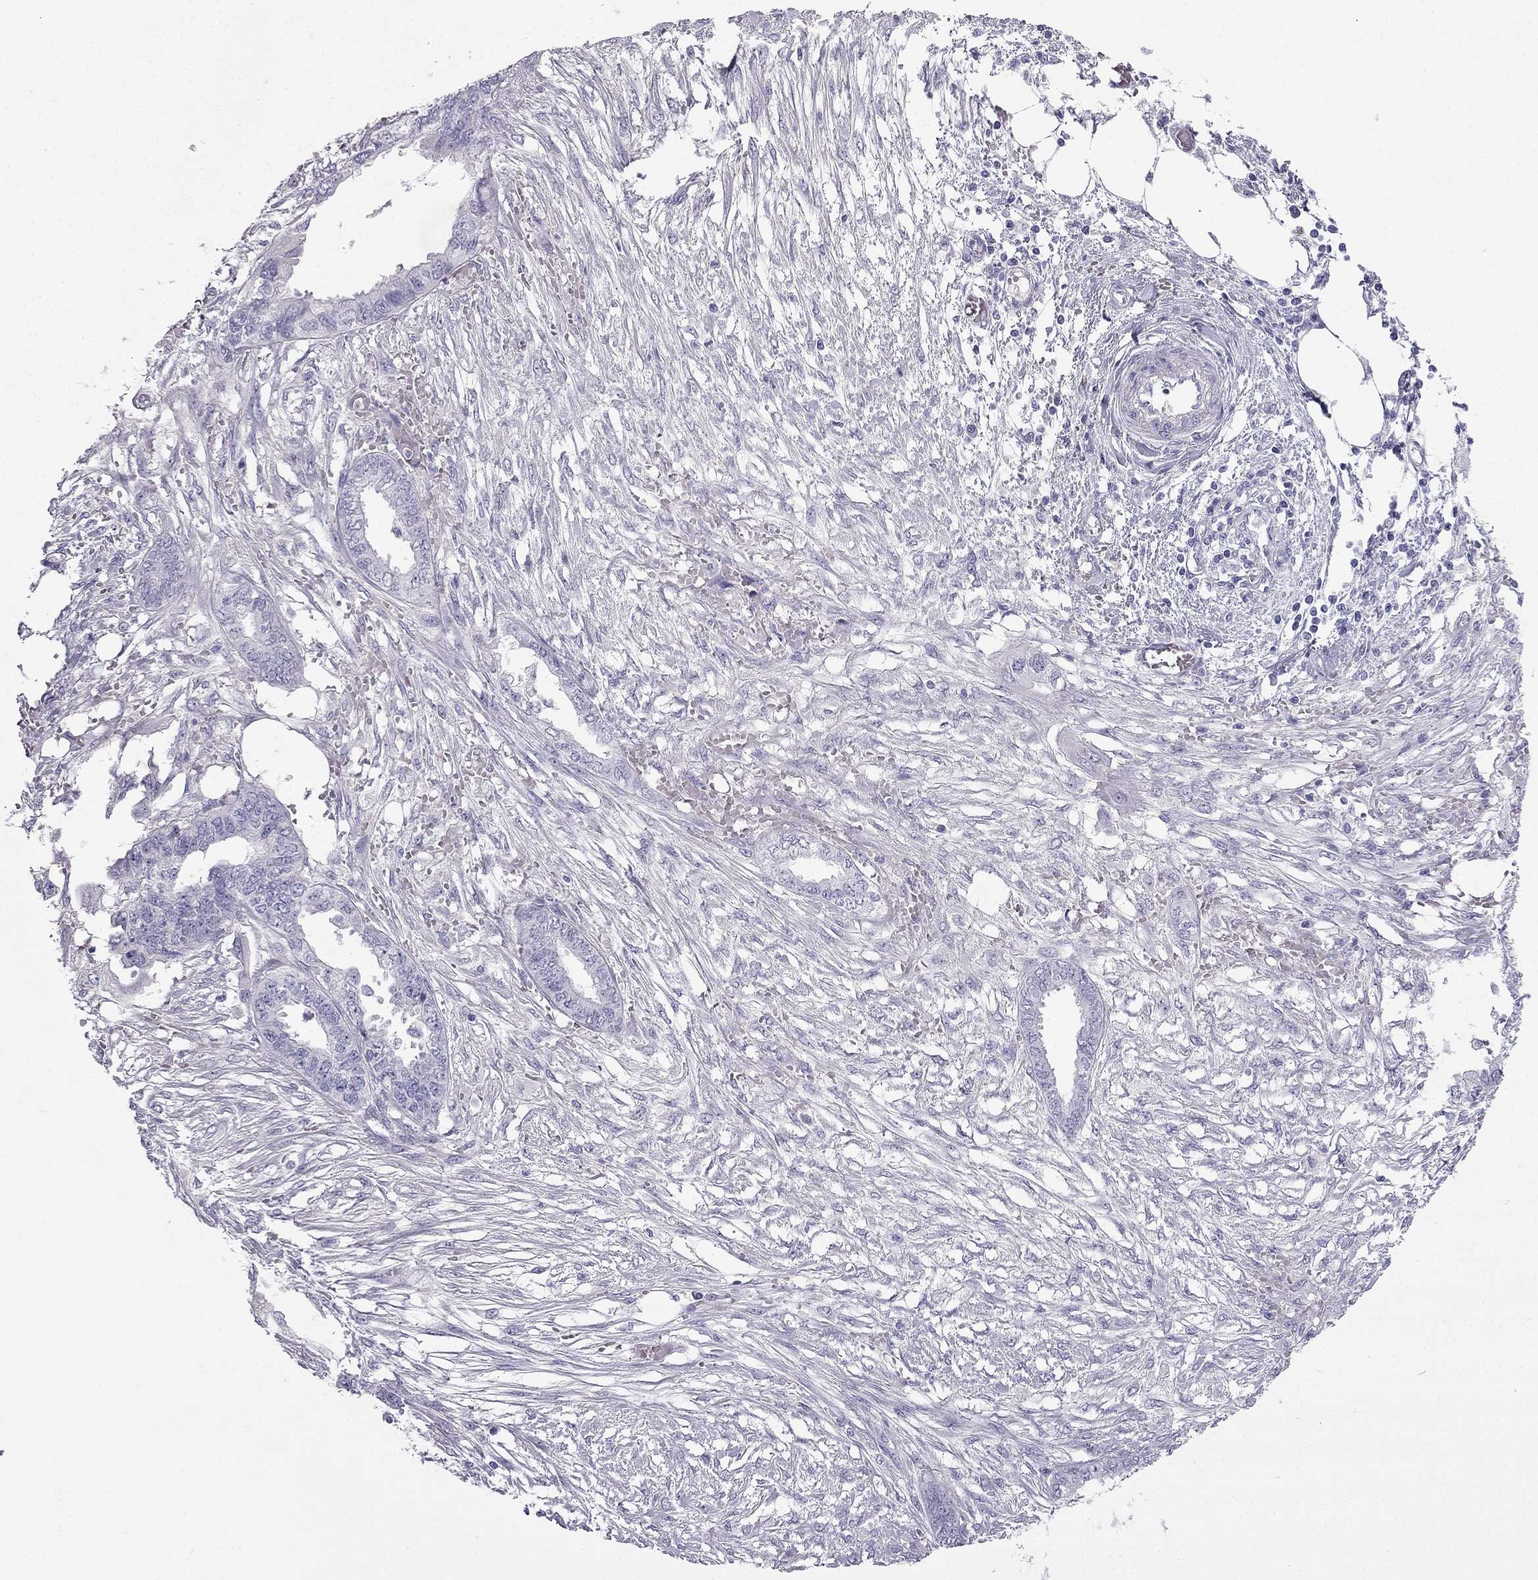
{"staining": {"intensity": "negative", "quantity": "none", "location": "none"}, "tissue": "endometrial cancer", "cell_type": "Tumor cells", "image_type": "cancer", "snomed": [{"axis": "morphology", "description": "Adenocarcinoma, NOS"}, {"axis": "morphology", "description": "Adenocarcinoma, metastatic, NOS"}, {"axis": "topography", "description": "Adipose tissue"}, {"axis": "topography", "description": "Endometrium"}], "caption": "A histopathology image of endometrial cancer (metastatic adenocarcinoma) stained for a protein exhibits no brown staining in tumor cells.", "gene": "GJA8", "patient": {"sex": "female", "age": 67}}